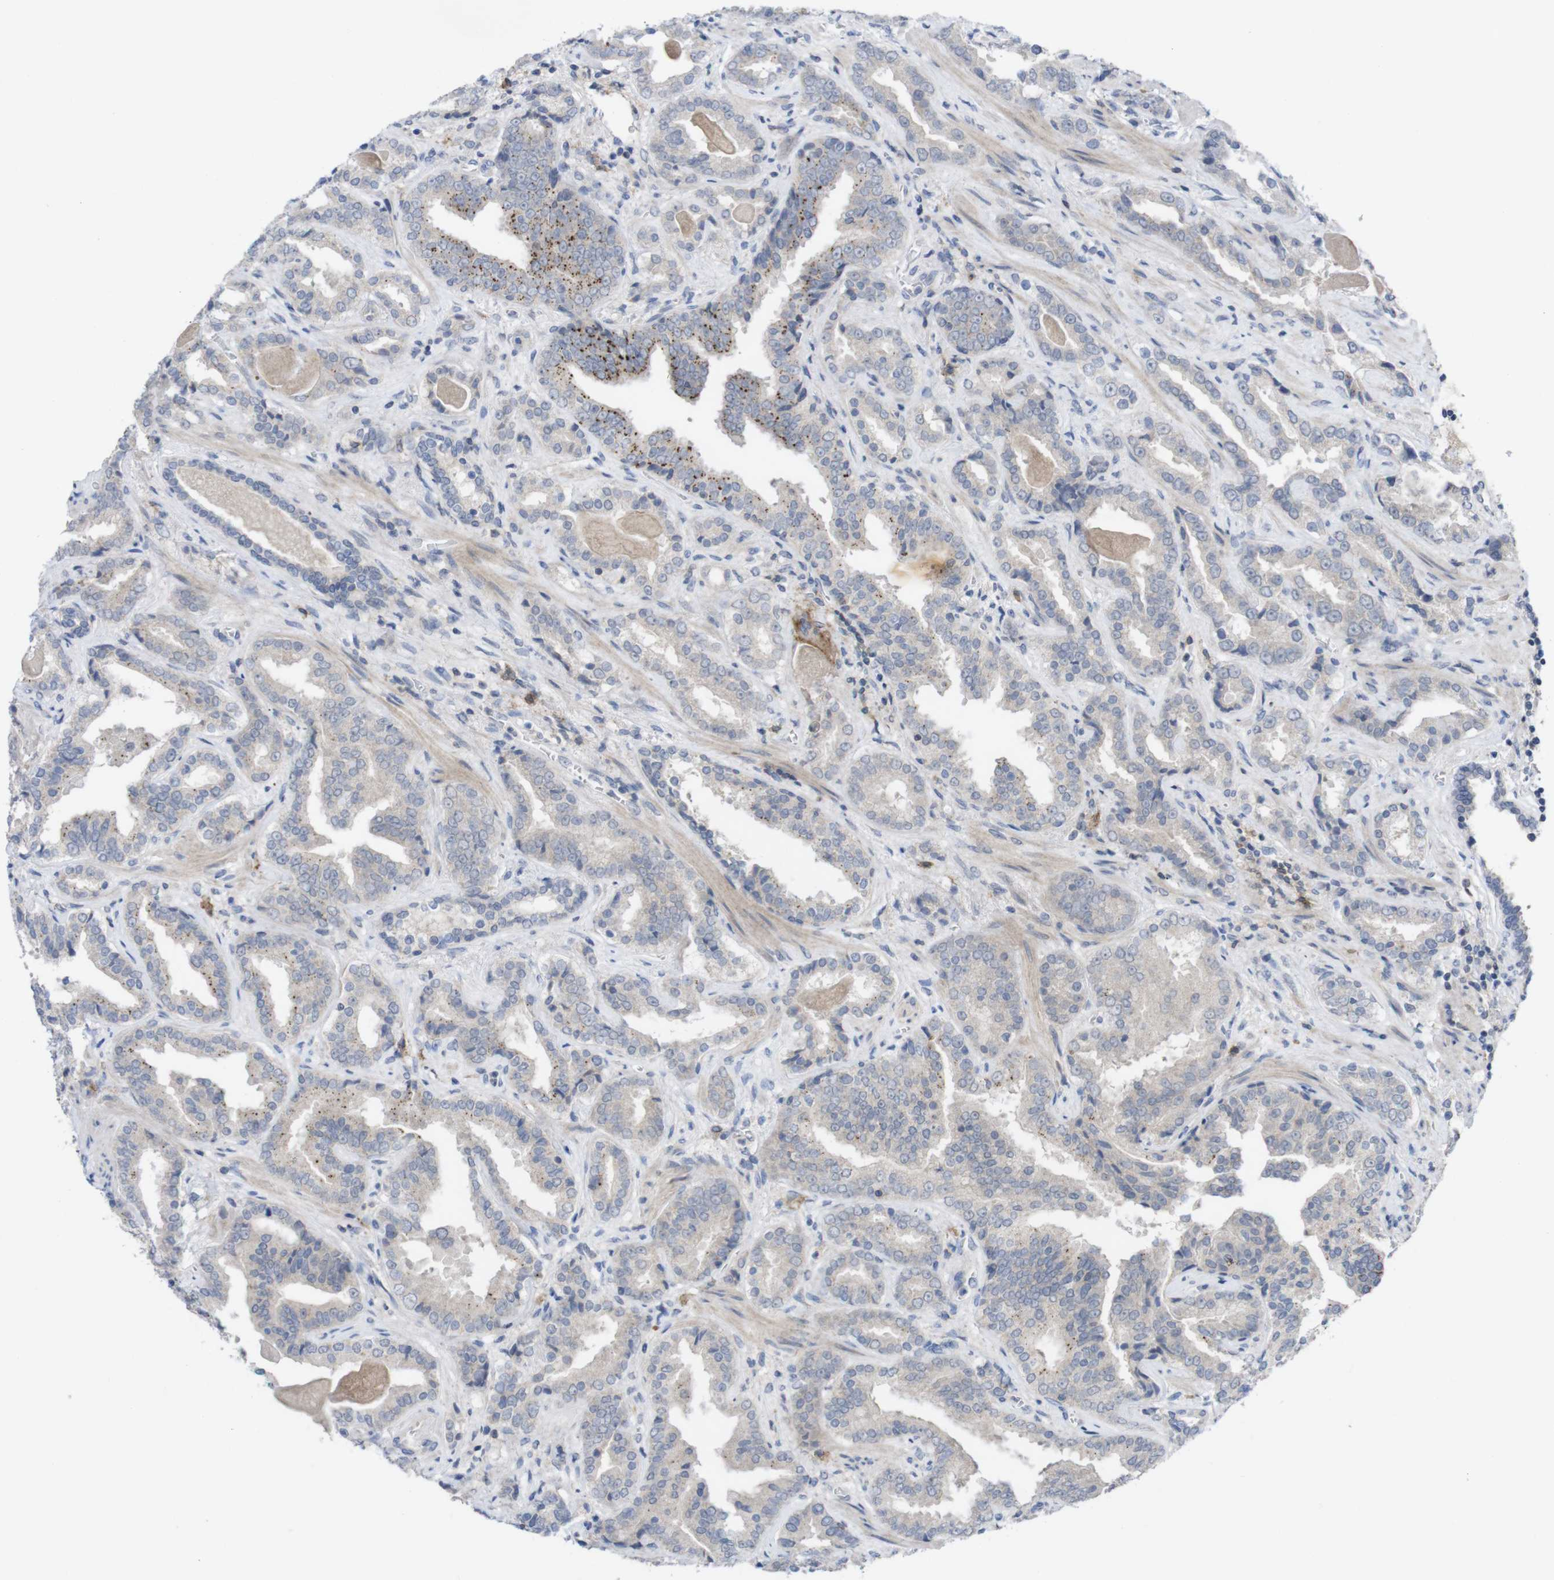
{"staining": {"intensity": "weak", "quantity": "<25%", "location": "cytoplasmic/membranous"}, "tissue": "prostate cancer", "cell_type": "Tumor cells", "image_type": "cancer", "snomed": [{"axis": "morphology", "description": "Adenocarcinoma, Low grade"}, {"axis": "topography", "description": "Prostate"}], "caption": "Histopathology image shows no significant protein positivity in tumor cells of low-grade adenocarcinoma (prostate).", "gene": "SLAMF7", "patient": {"sex": "male", "age": 60}}